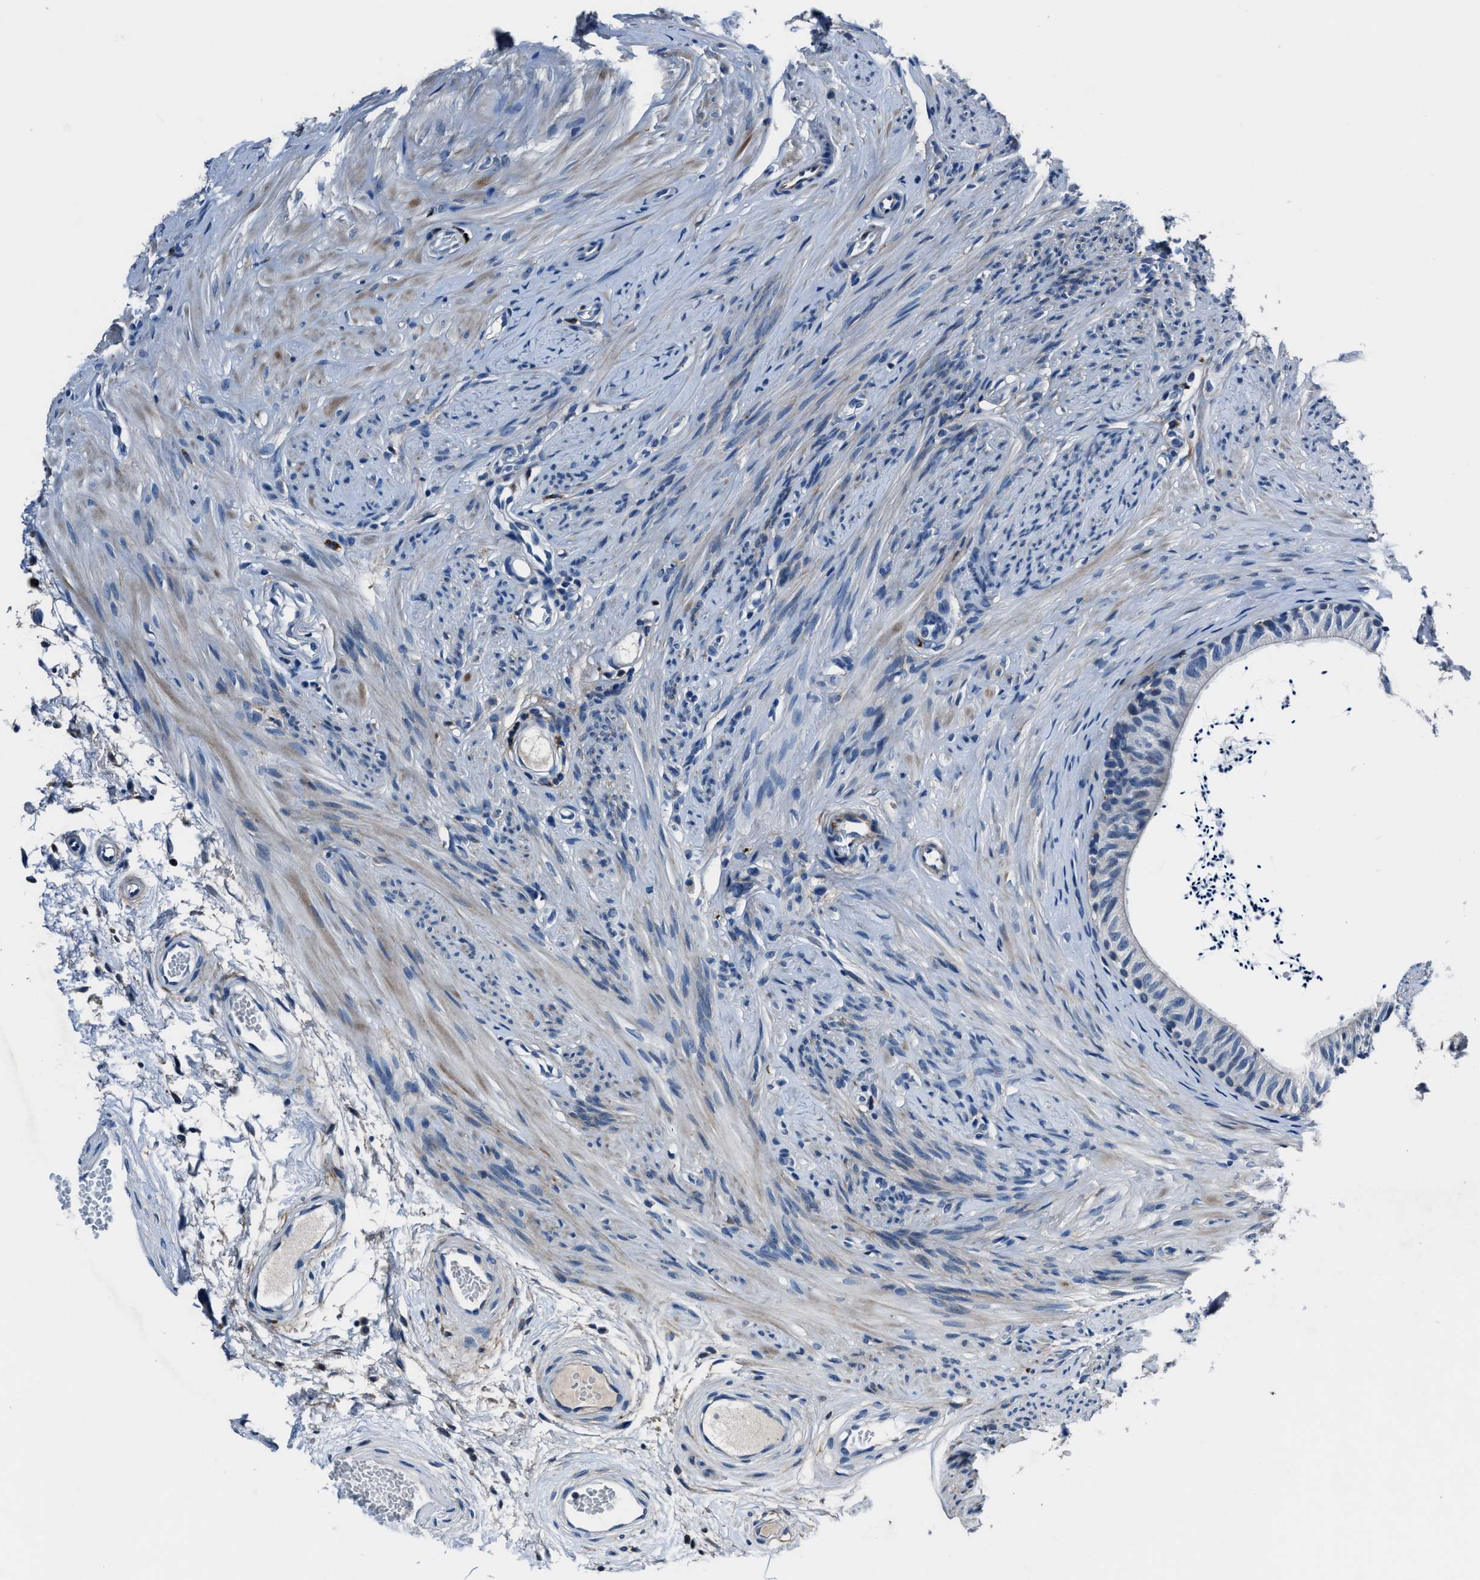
{"staining": {"intensity": "negative", "quantity": "none", "location": "none"}, "tissue": "epididymis", "cell_type": "Glandular cells", "image_type": "normal", "snomed": [{"axis": "morphology", "description": "Normal tissue, NOS"}, {"axis": "topography", "description": "Epididymis"}], "caption": "Immunohistochemical staining of unremarkable human epididymis demonstrates no significant staining in glandular cells. (Brightfield microscopy of DAB (3,3'-diaminobenzidine) immunohistochemistry at high magnification).", "gene": "FGL2", "patient": {"sex": "male", "age": 56}}